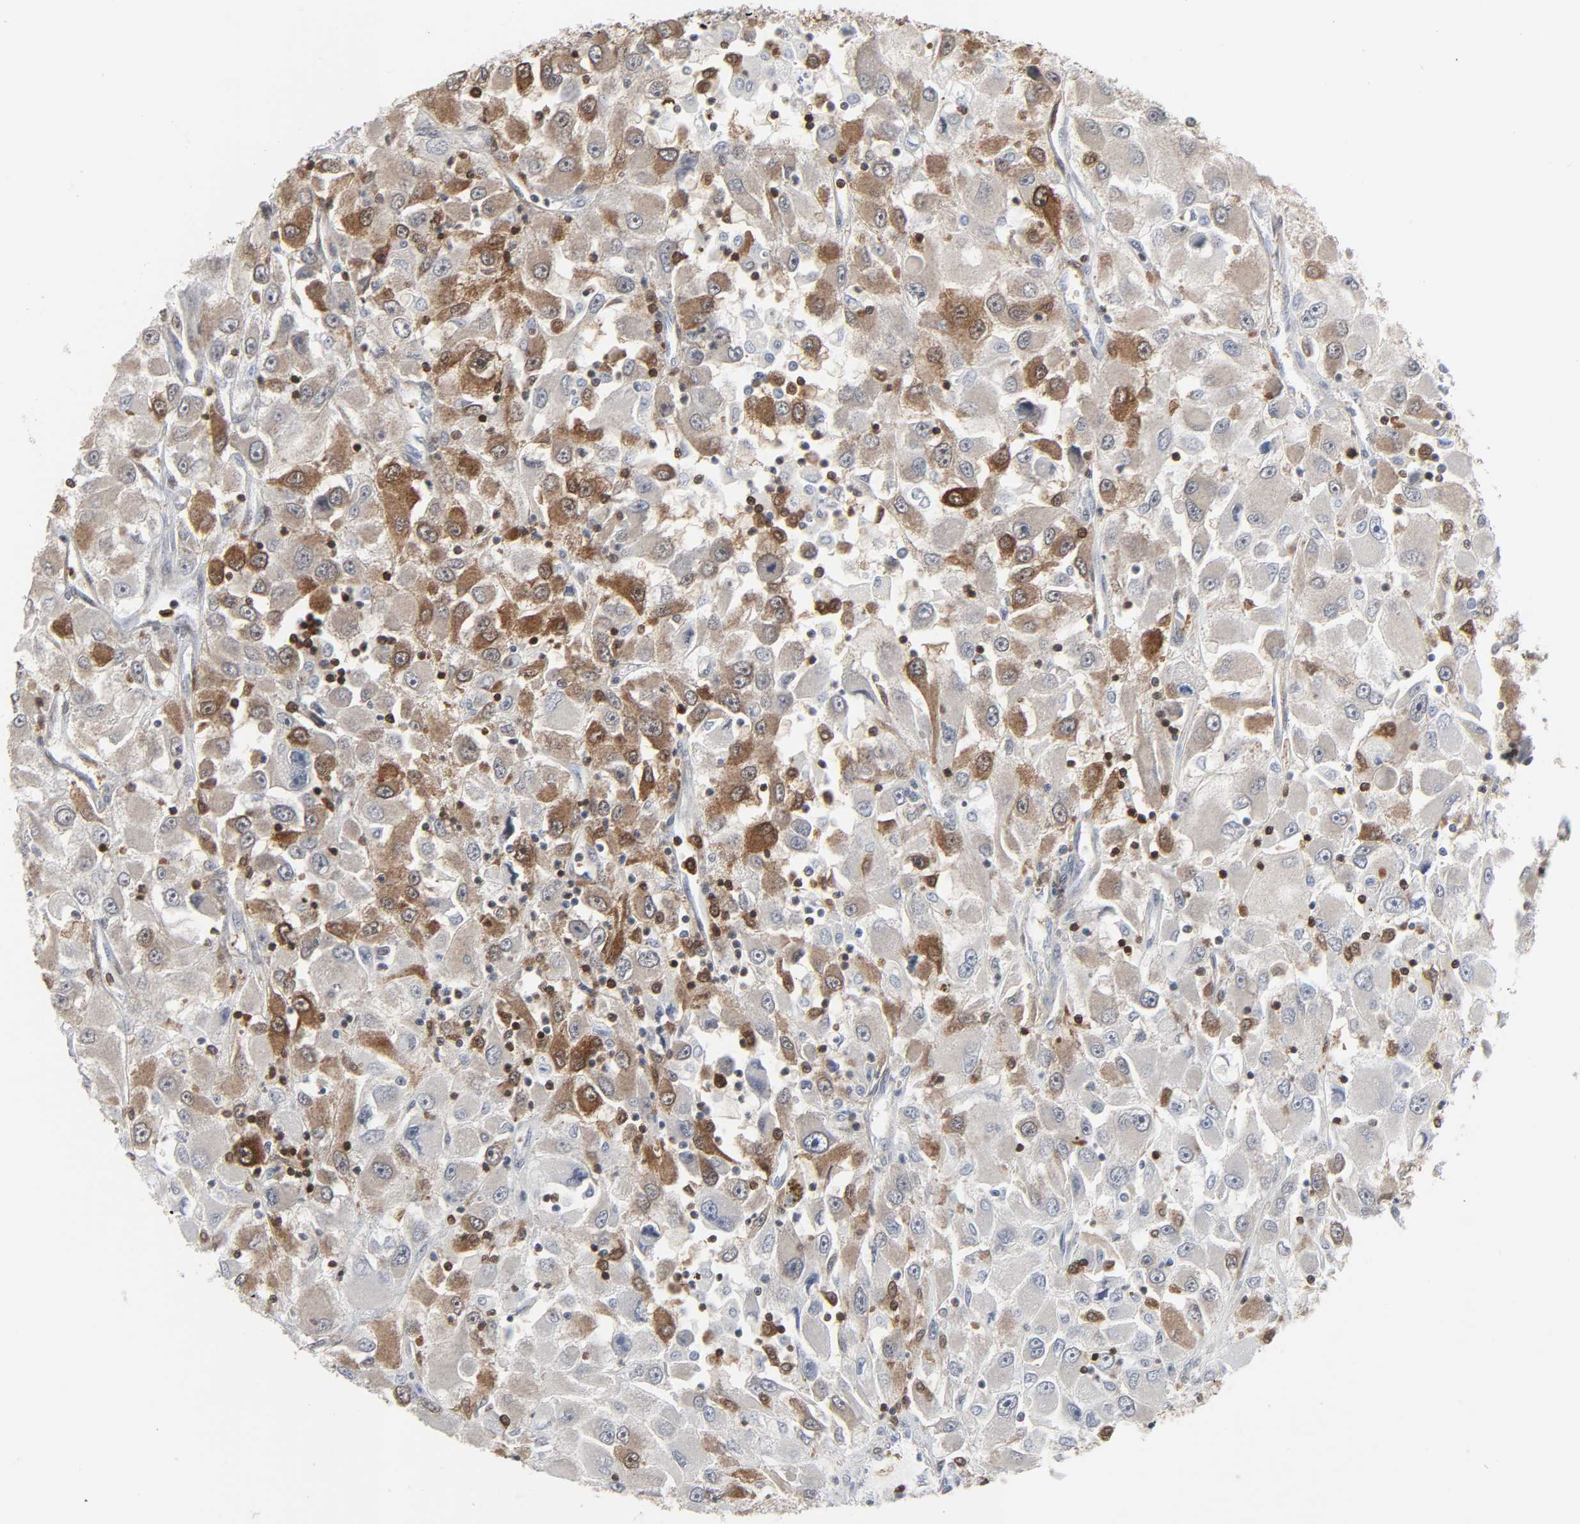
{"staining": {"intensity": "moderate", "quantity": "25%-75%", "location": "cytoplasmic/membranous"}, "tissue": "renal cancer", "cell_type": "Tumor cells", "image_type": "cancer", "snomed": [{"axis": "morphology", "description": "Adenocarcinoma, NOS"}, {"axis": "topography", "description": "Kidney"}], "caption": "Immunohistochemical staining of renal cancer reveals moderate cytoplasmic/membranous protein staining in approximately 25%-75% of tumor cells. Using DAB (3,3'-diaminobenzidine) (brown) and hematoxylin (blue) stains, captured at high magnification using brightfield microscopy.", "gene": "GSK3A", "patient": {"sex": "female", "age": 52}}